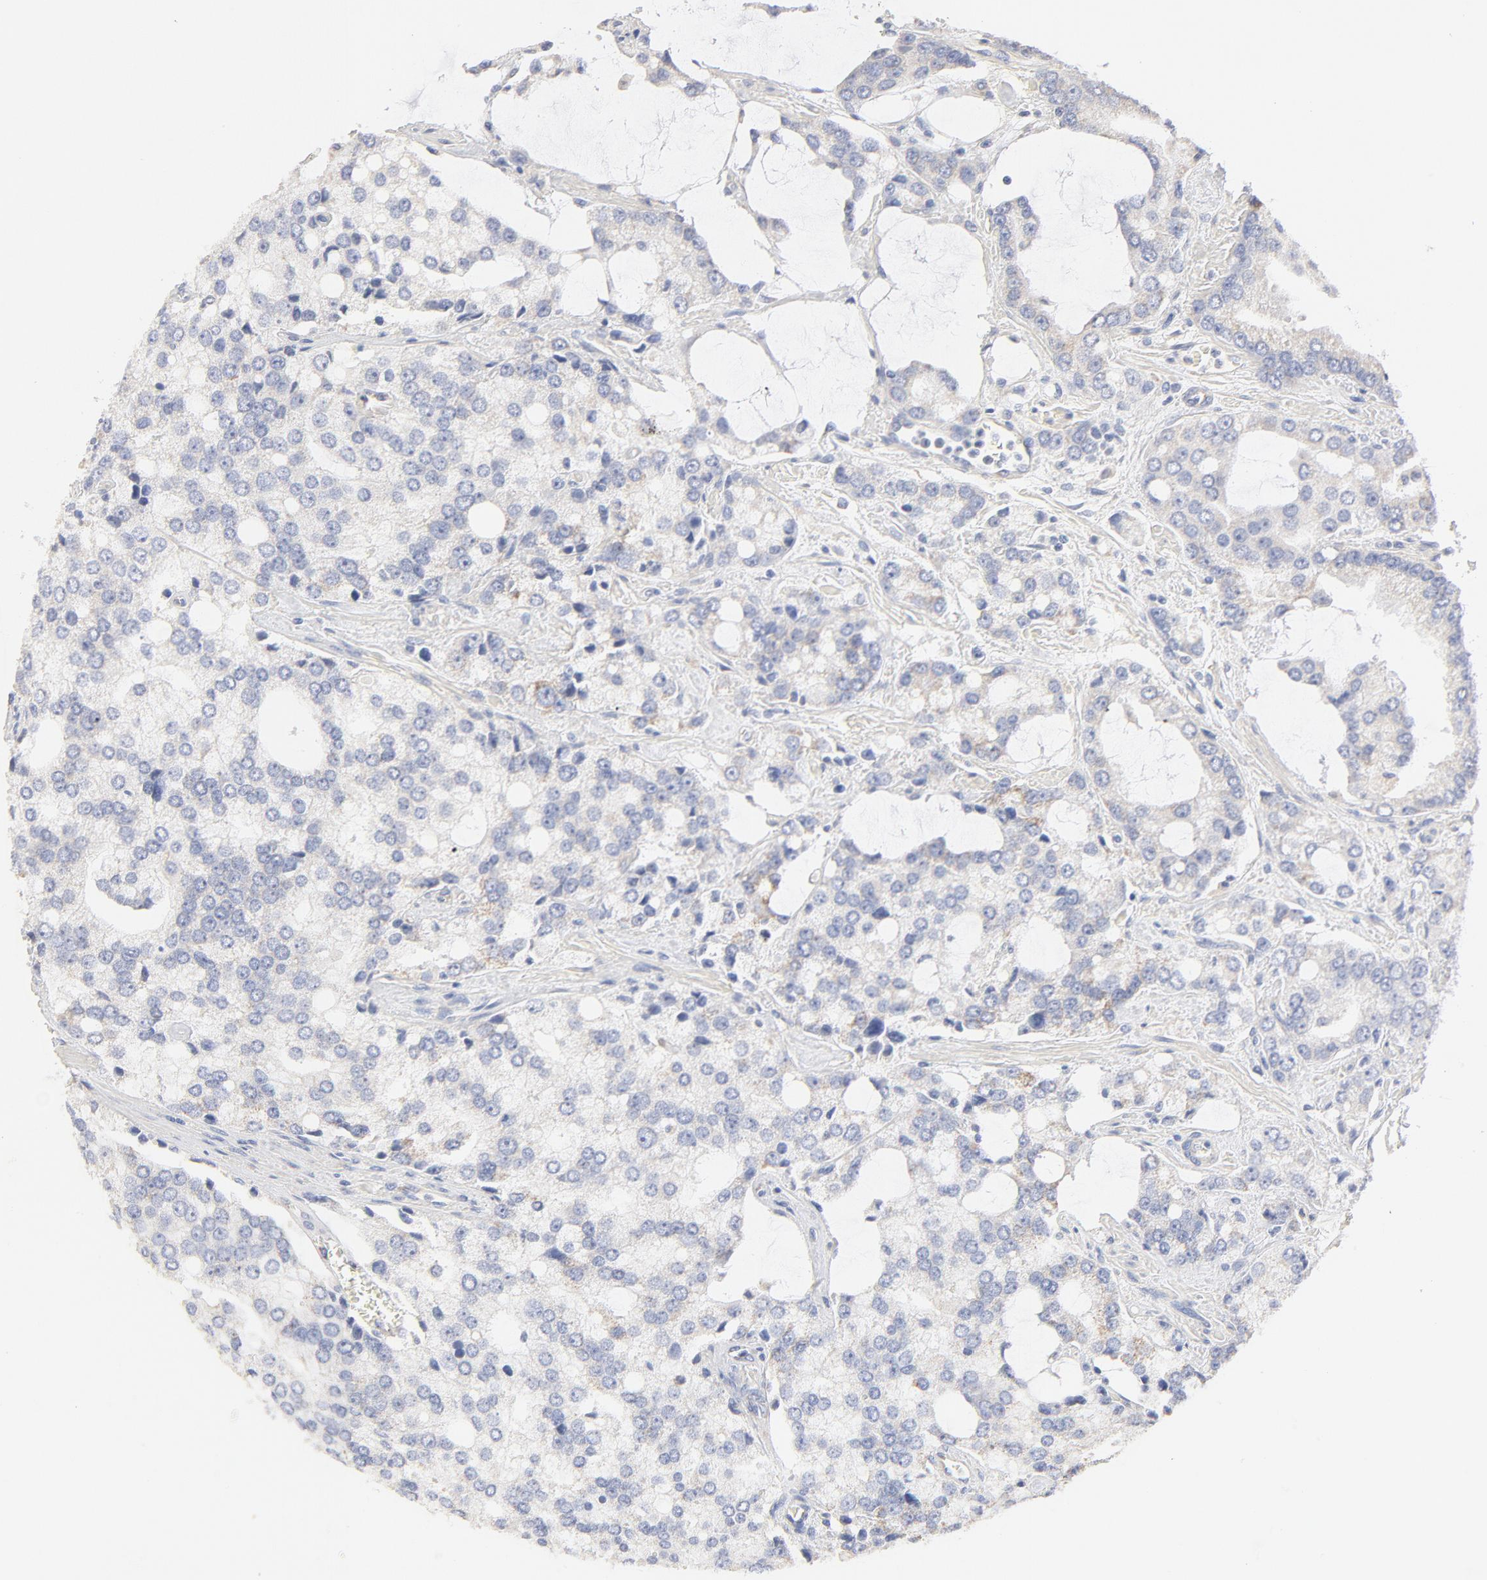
{"staining": {"intensity": "weak", "quantity": "<25%", "location": "cytoplasmic/membranous"}, "tissue": "prostate cancer", "cell_type": "Tumor cells", "image_type": "cancer", "snomed": [{"axis": "morphology", "description": "Adenocarcinoma, High grade"}, {"axis": "topography", "description": "Prostate"}], "caption": "This is an immunohistochemistry image of human prostate high-grade adenocarcinoma. There is no positivity in tumor cells.", "gene": "MTERF2", "patient": {"sex": "male", "age": 67}}